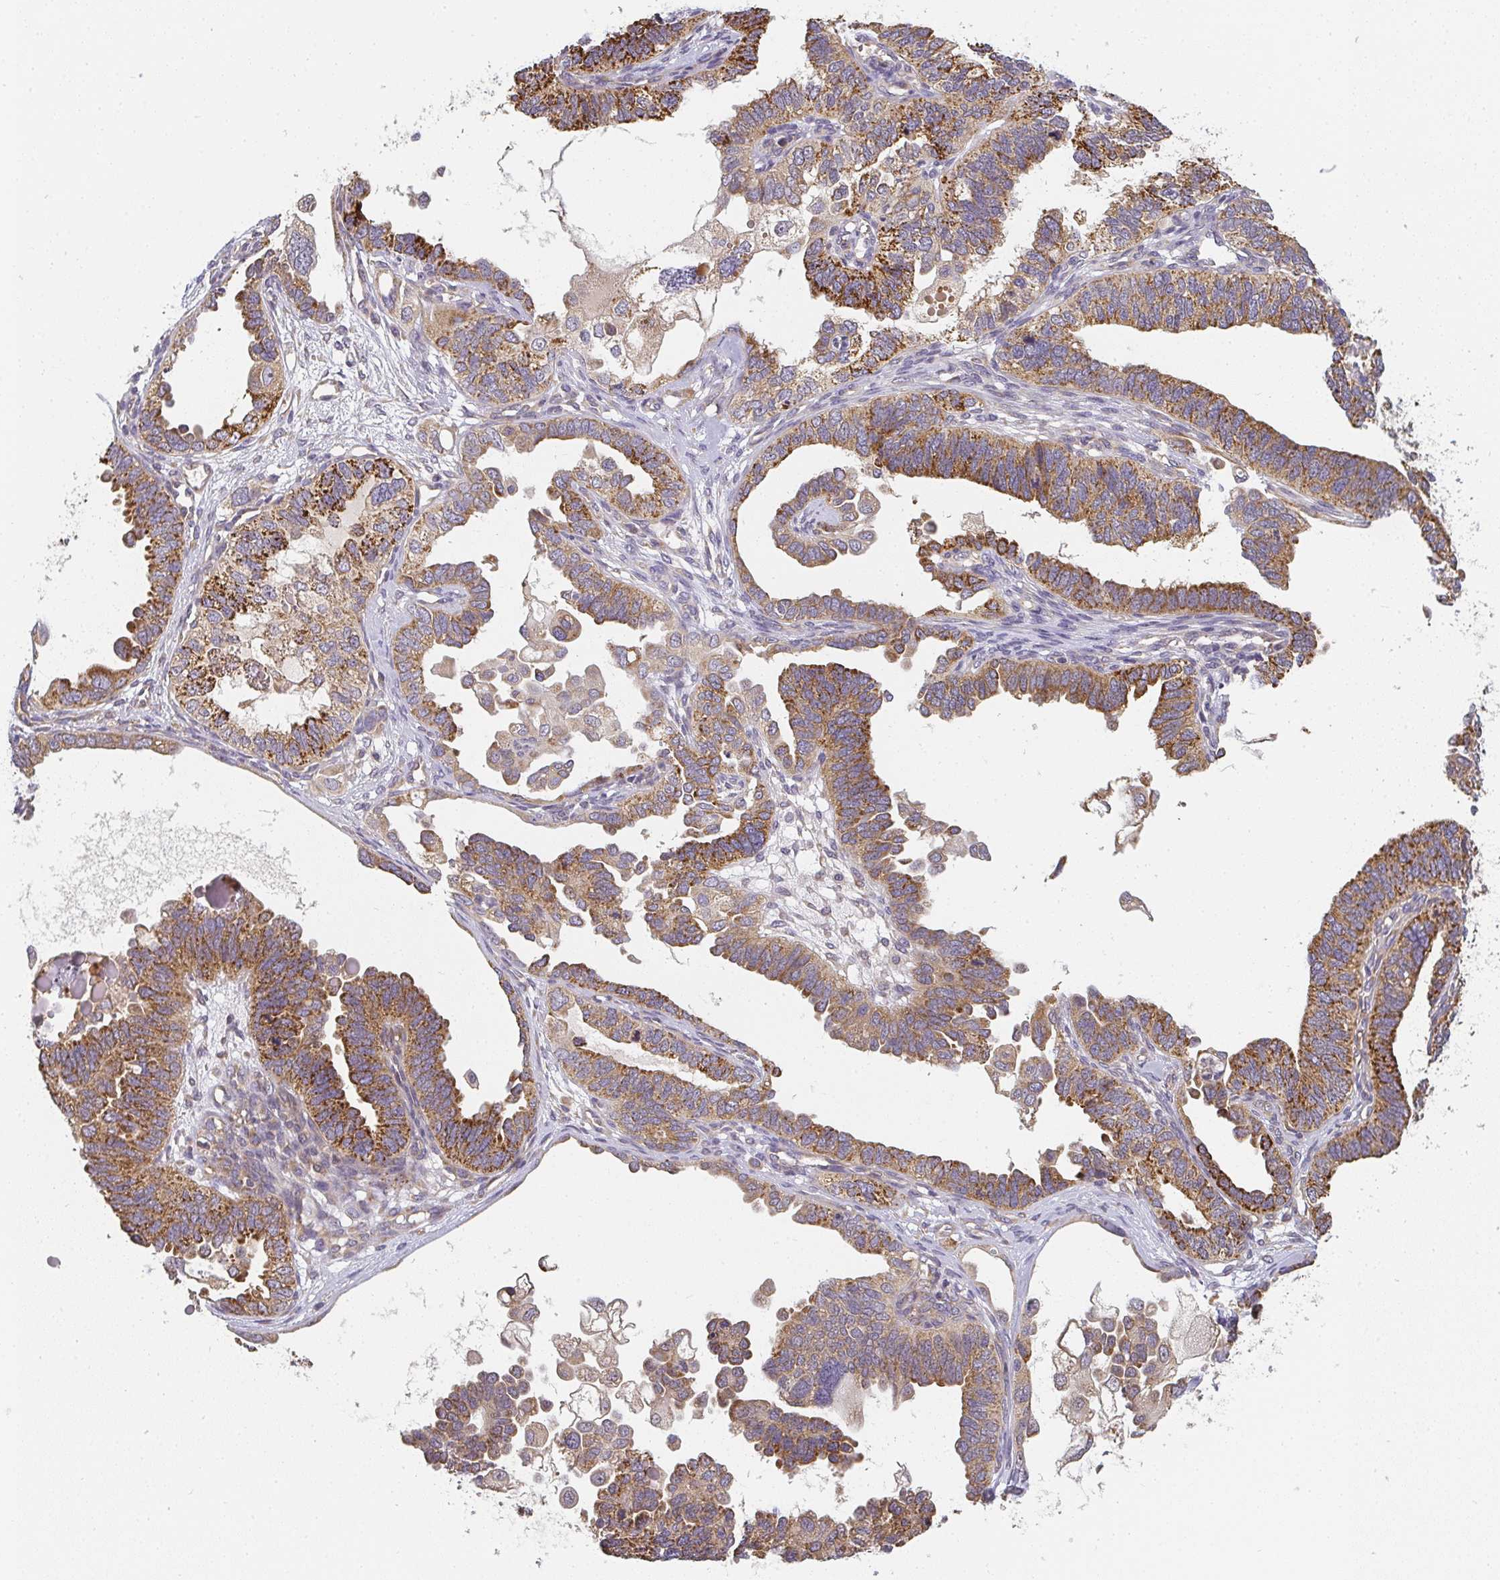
{"staining": {"intensity": "moderate", "quantity": ">75%", "location": "cytoplasmic/membranous"}, "tissue": "ovarian cancer", "cell_type": "Tumor cells", "image_type": "cancer", "snomed": [{"axis": "morphology", "description": "Cystadenocarcinoma, serous, NOS"}, {"axis": "topography", "description": "Ovary"}], "caption": "Moderate cytoplasmic/membranous protein positivity is seen in about >75% of tumor cells in ovarian serous cystadenocarcinoma.", "gene": "SLC35B3", "patient": {"sex": "female", "age": 51}}